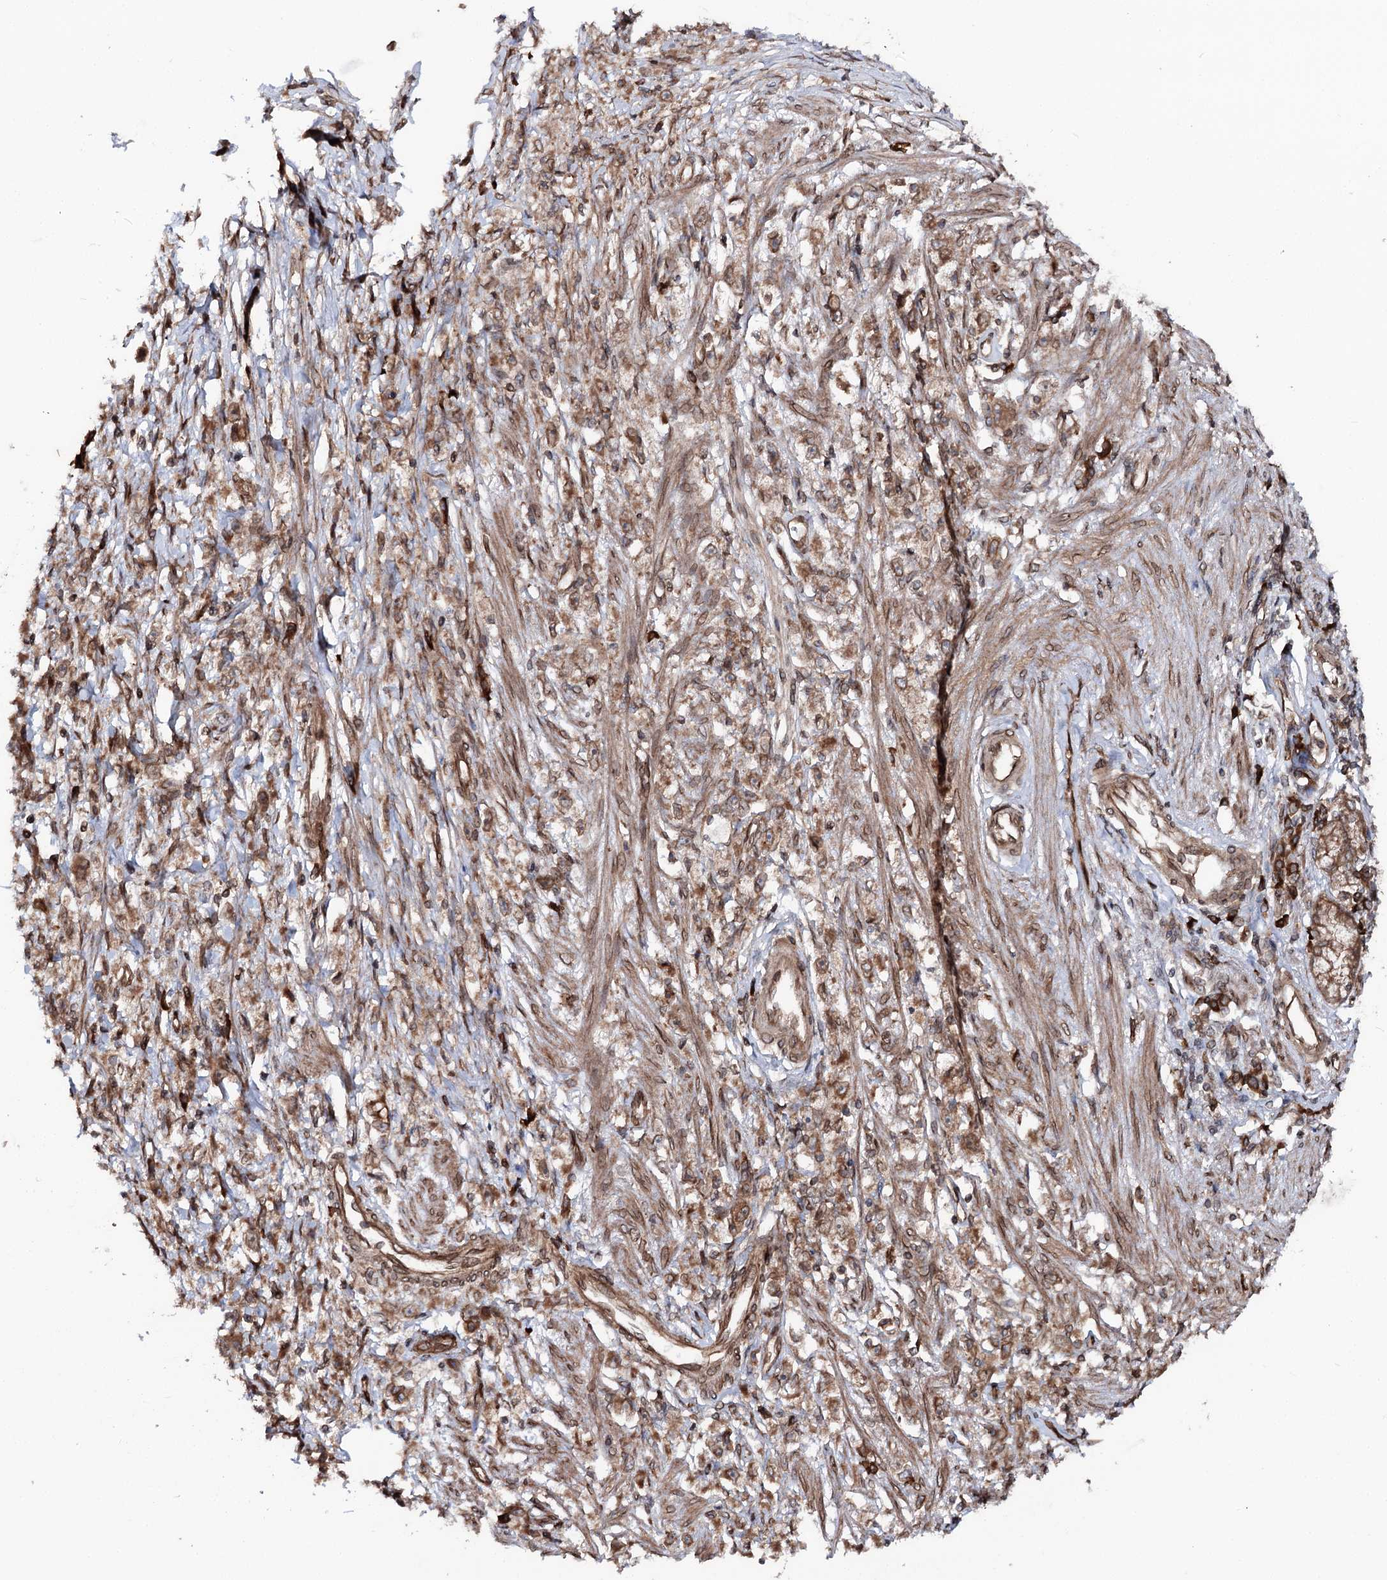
{"staining": {"intensity": "moderate", "quantity": ">75%", "location": "cytoplasmic/membranous"}, "tissue": "stomach cancer", "cell_type": "Tumor cells", "image_type": "cancer", "snomed": [{"axis": "morphology", "description": "Adenocarcinoma, NOS"}, {"axis": "topography", "description": "Stomach"}], "caption": "Protein staining of stomach adenocarcinoma tissue shows moderate cytoplasmic/membranous expression in approximately >75% of tumor cells. The staining was performed using DAB, with brown indicating positive protein expression. Nuclei are stained blue with hematoxylin.", "gene": "FGFR1OP2", "patient": {"sex": "female", "age": 59}}